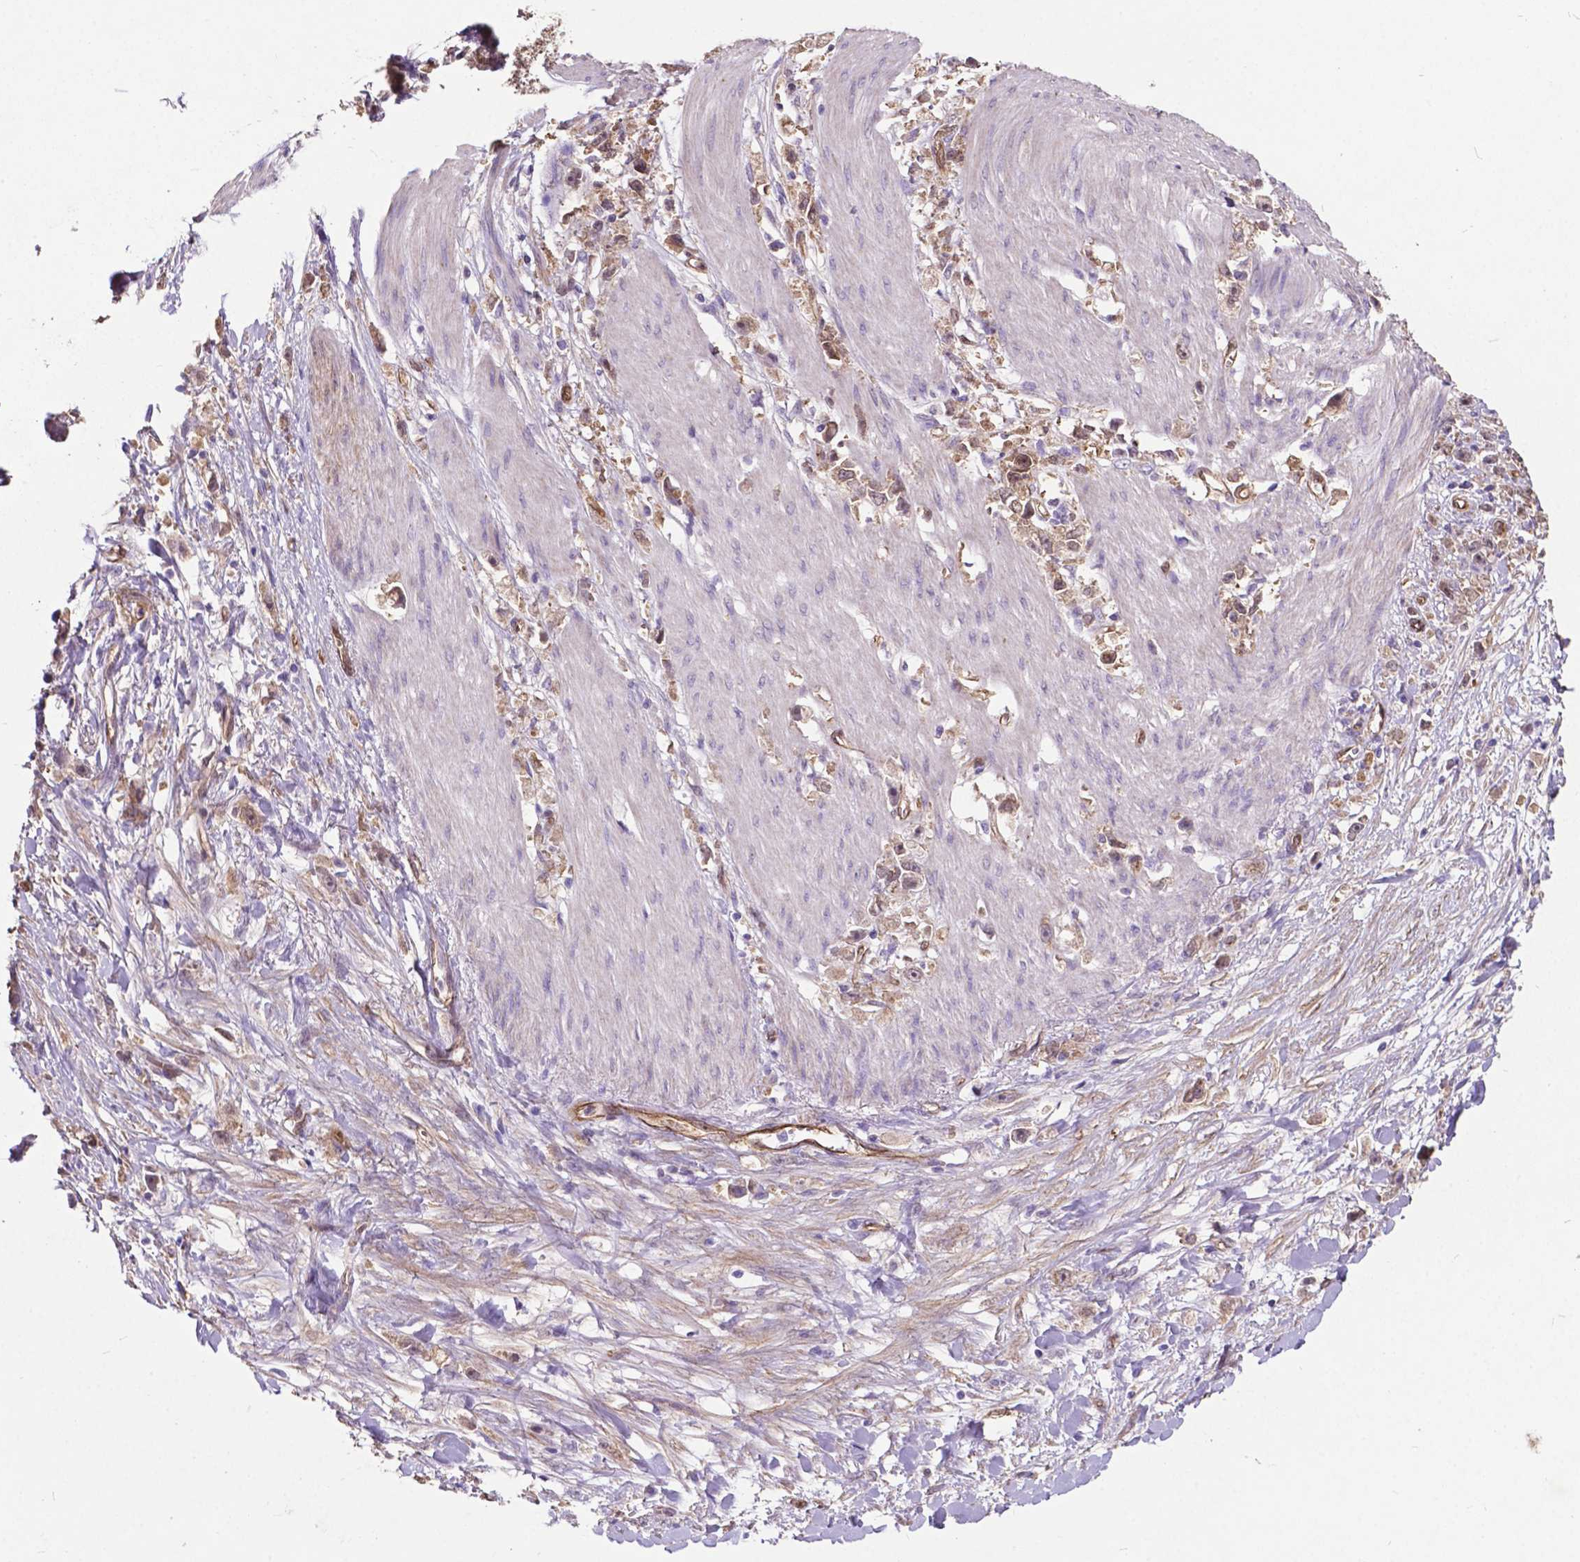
{"staining": {"intensity": "weak", "quantity": ">75%", "location": "cytoplasmic/membranous,nuclear"}, "tissue": "stomach cancer", "cell_type": "Tumor cells", "image_type": "cancer", "snomed": [{"axis": "morphology", "description": "Adenocarcinoma, NOS"}, {"axis": "topography", "description": "Stomach"}], "caption": "Weak cytoplasmic/membranous and nuclear protein positivity is identified in approximately >75% of tumor cells in stomach cancer. (DAB (3,3'-diaminobenzidine) IHC, brown staining for protein, blue staining for nuclei).", "gene": "PDLIM1", "patient": {"sex": "female", "age": 59}}